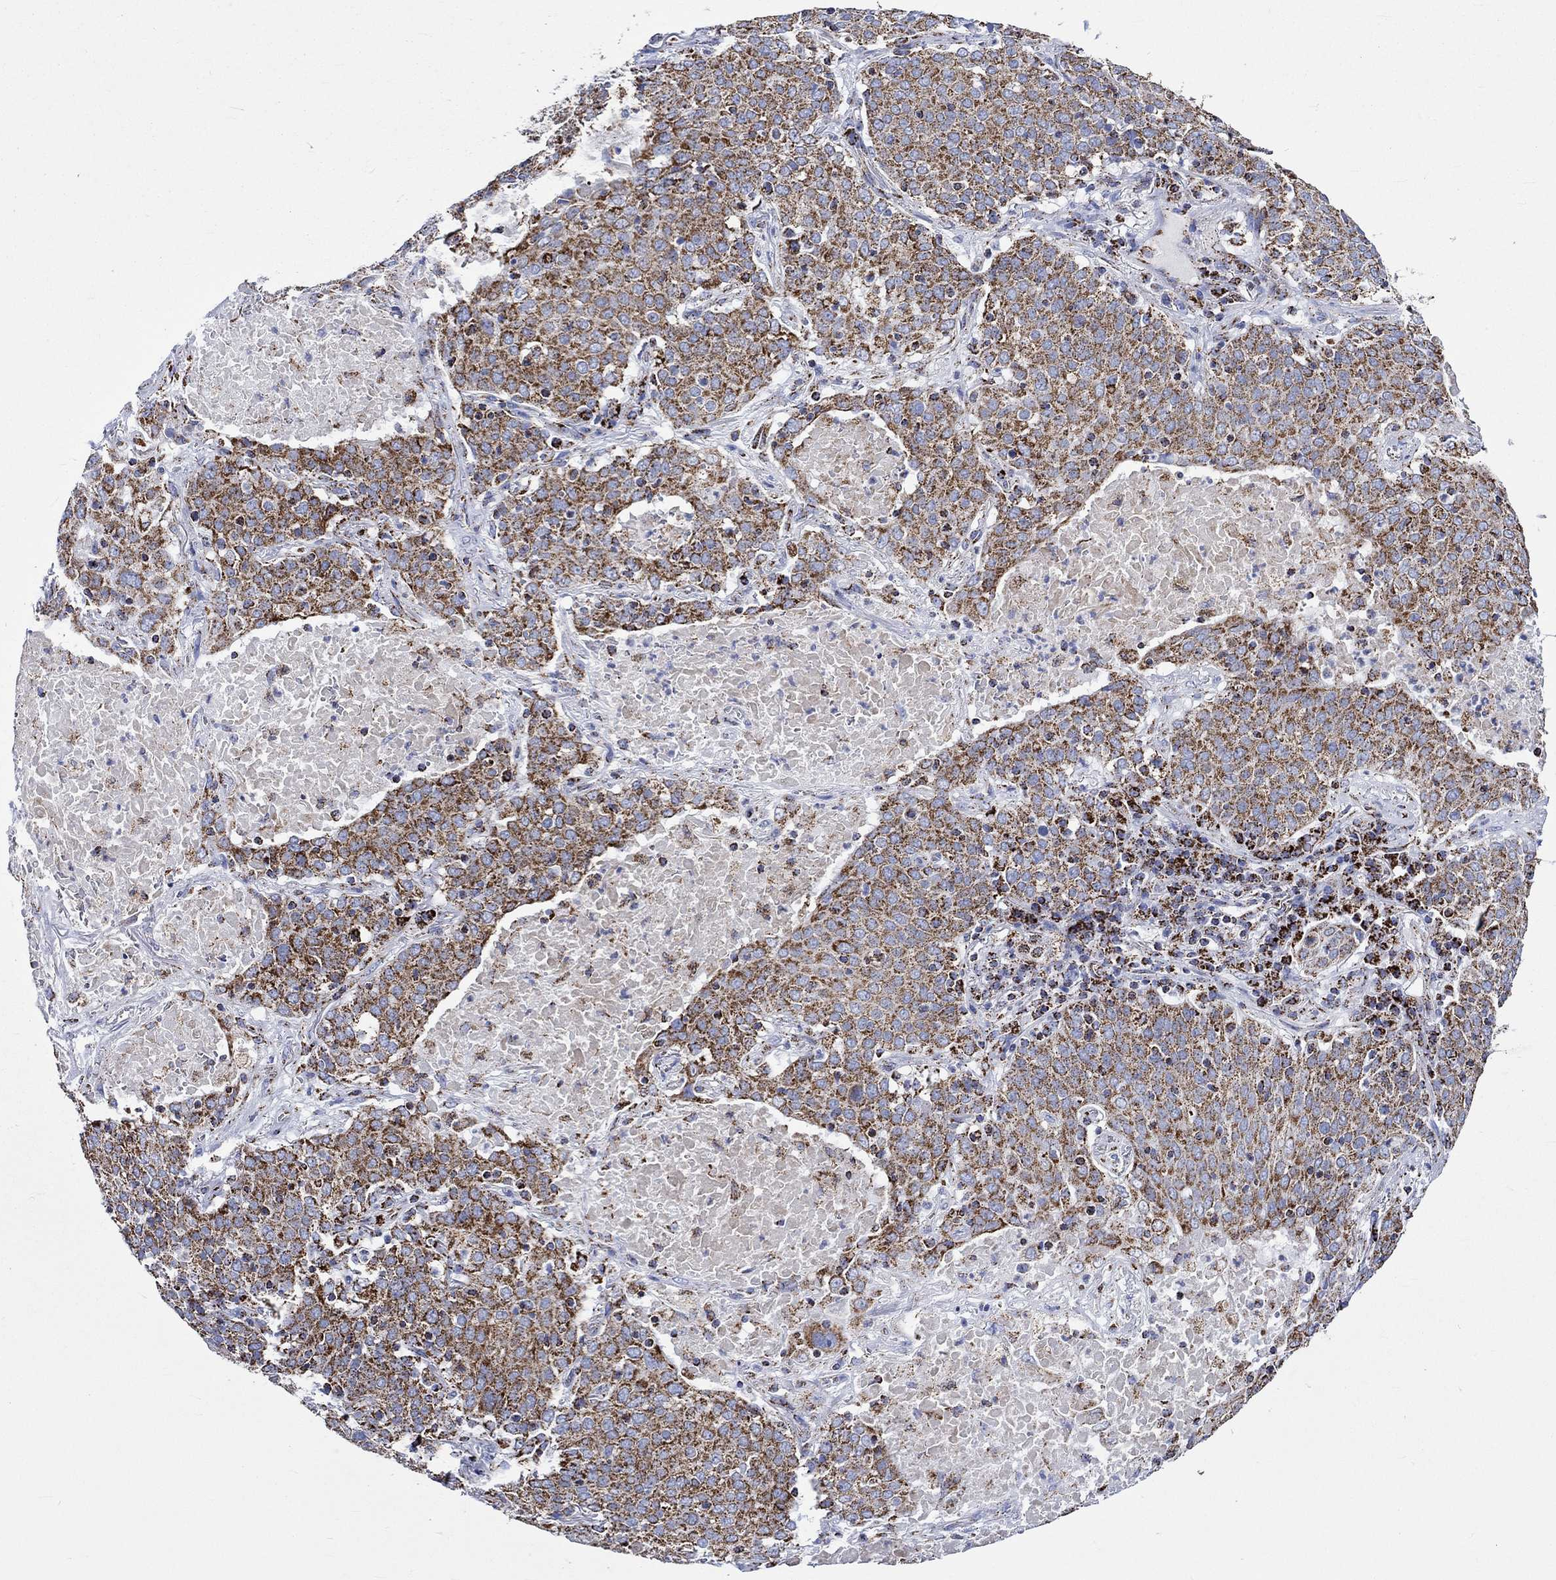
{"staining": {"intensity": "strong", "quantity": ">75%", "location": "cytoplasmic/membranous"}, "tissue": "lung cancer", "cell_type": "Tumor cells", "image_type": "cancer", "snomed": [{"axis": "morphology", "description": "Squamous cell carcinoma, NOS"}, {"axis": "topography", "description": "Lung"}], "caption": "Lung squamous cell carcinoma stained with a protein marker shows strong staining in tumor cells.", "gene": "RCE1", "patient": {"sex": "male", "age": 82}}